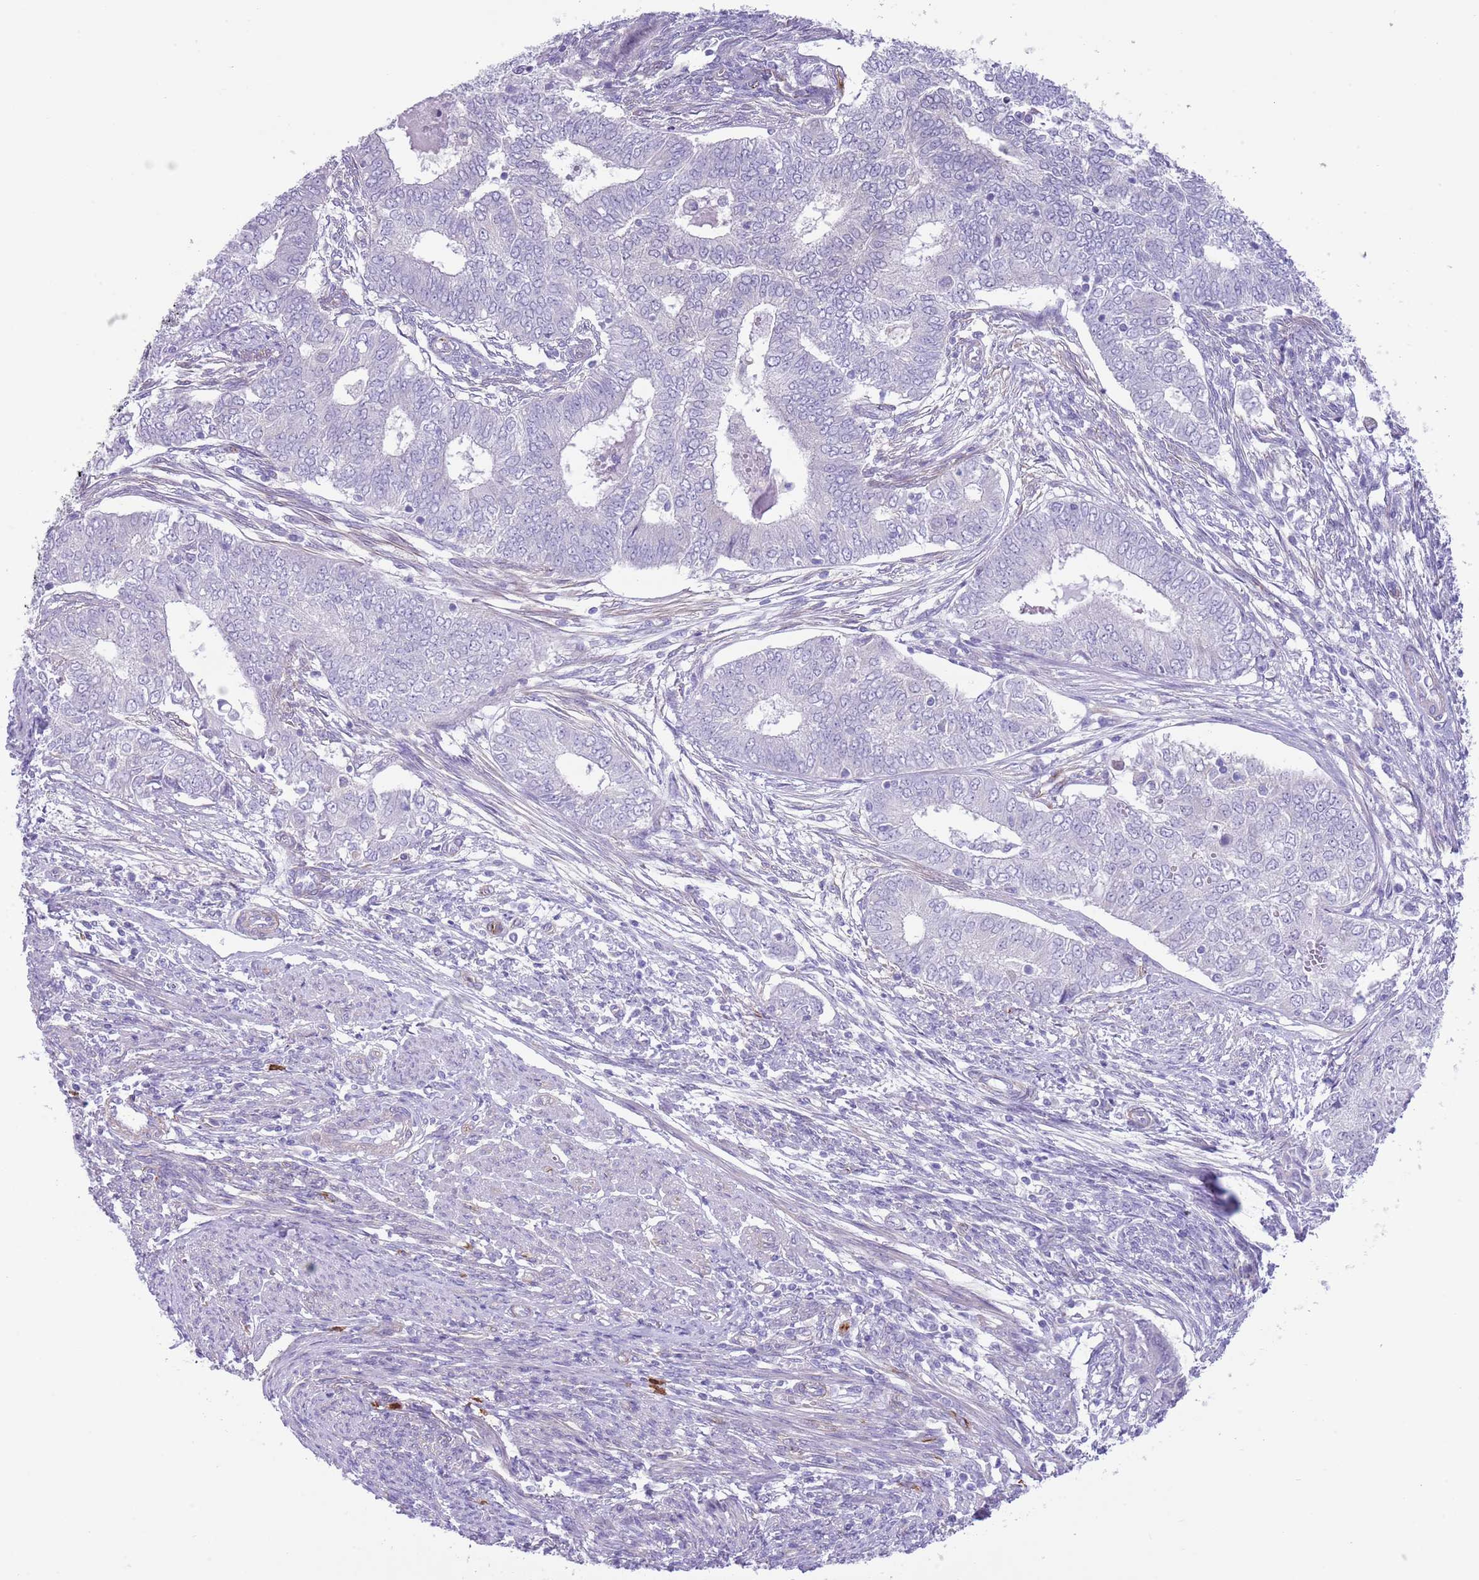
{"staining": {"intensity": "negative", "quantity": "none", "location": "none"}, "tissue": "endometrial cancer", "cell_type": "Tumor cells", "image_type": "cancer", "snomed": [{"axis": "morphology", "description": "Adenocarcinoma, NOS"}, {"axis": "topography", "description": "Endometrium"}], "caption": "Immunohistochemical staining of adenocarcinoma (endometrial) shows no significant expression in tumor cells.", "gene": "TSGA13", "patient": {"sex": "female", "age": 62}}